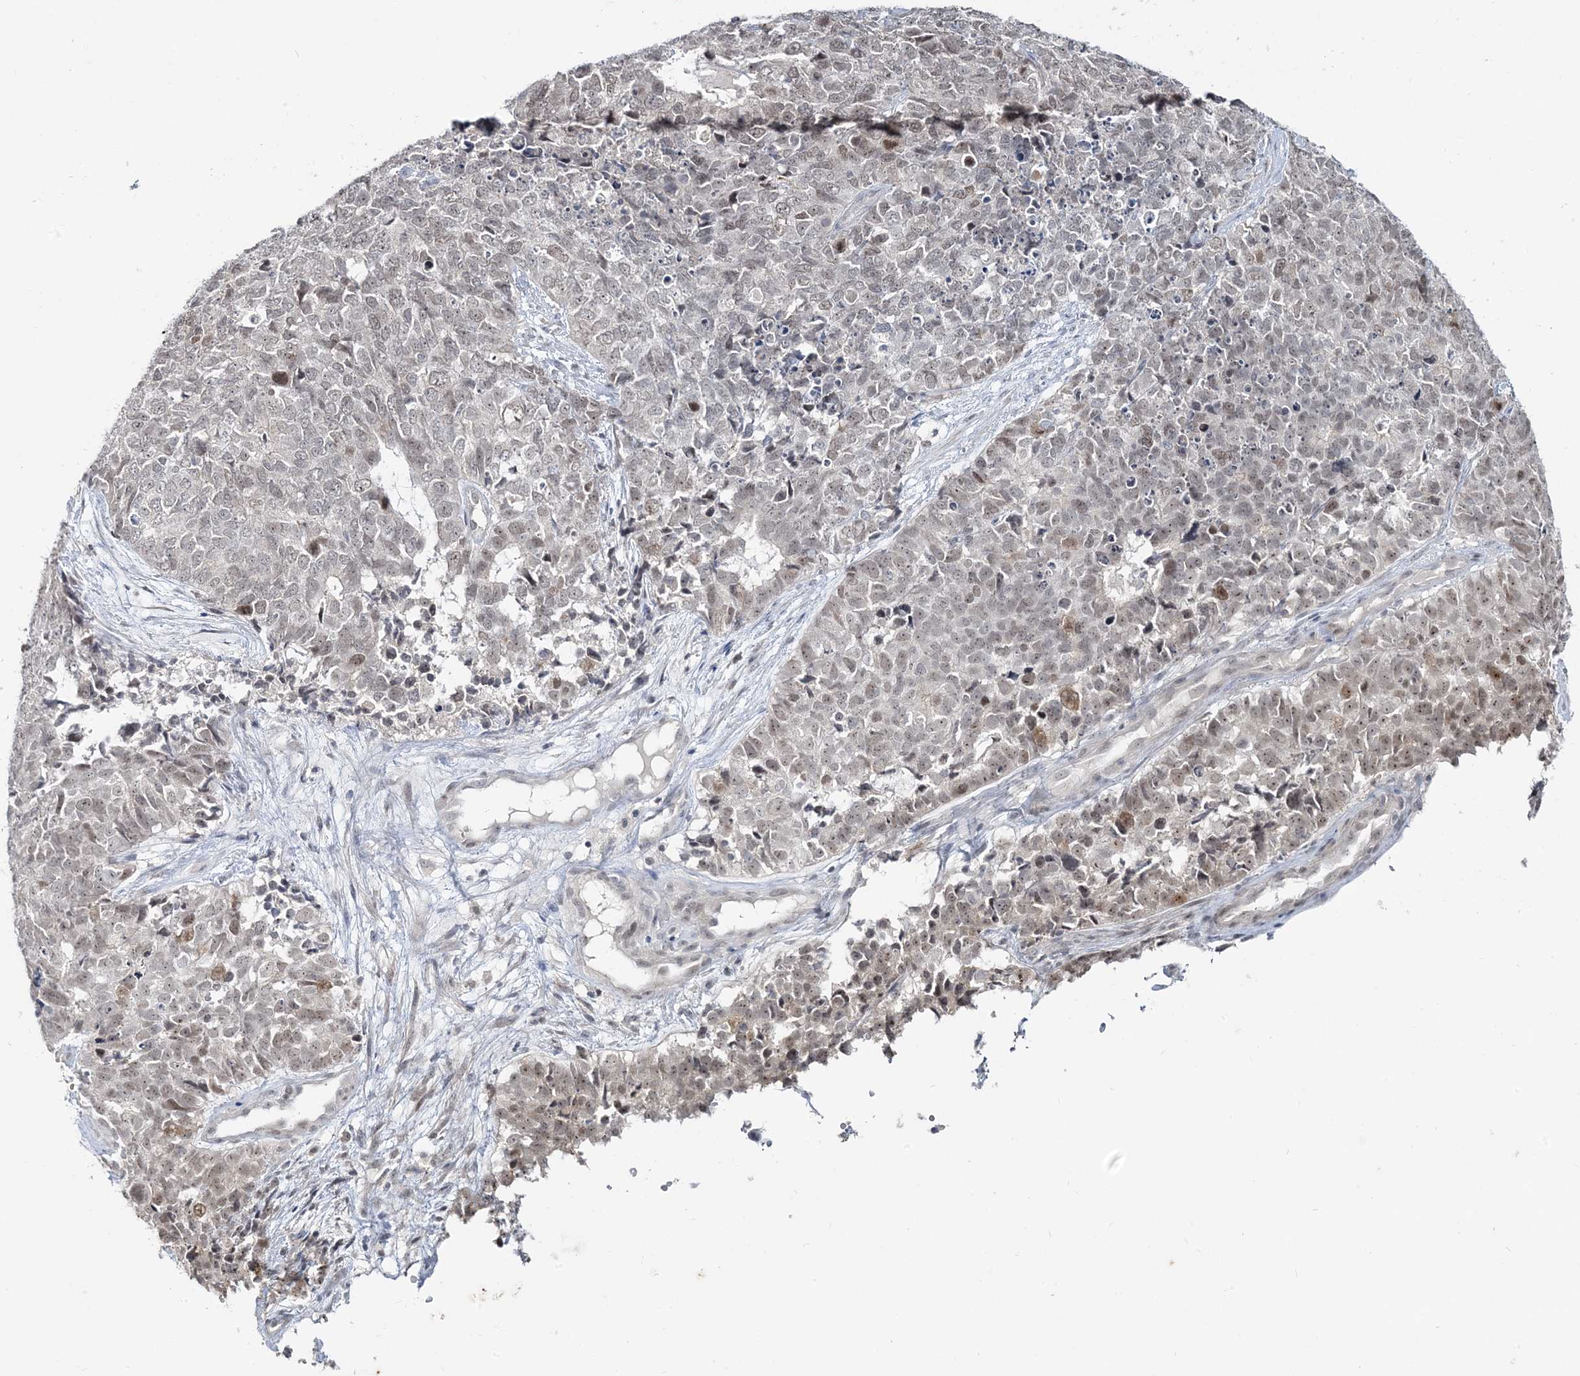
{"staining": {"intensity": "weak", "quantity": "<25%", "location": "cytoplasmic/membranous,nuclear"}, "tissue": "cervical cancer", "cell_type": "Tumor cells", "image_type": "cancer", "snomed": [{"axis": "morphology", "description": "Squamous cell carcinoma, NOS"}, {"axis": "topography", "description": "Cervix"}], "caption": "Immunohistochemistry of cervical cancer (squamous cell carcinoma) displays no expression in tumor cells.", "gene": "LEXM", "patient": {"sex": "female", "age": 63}}